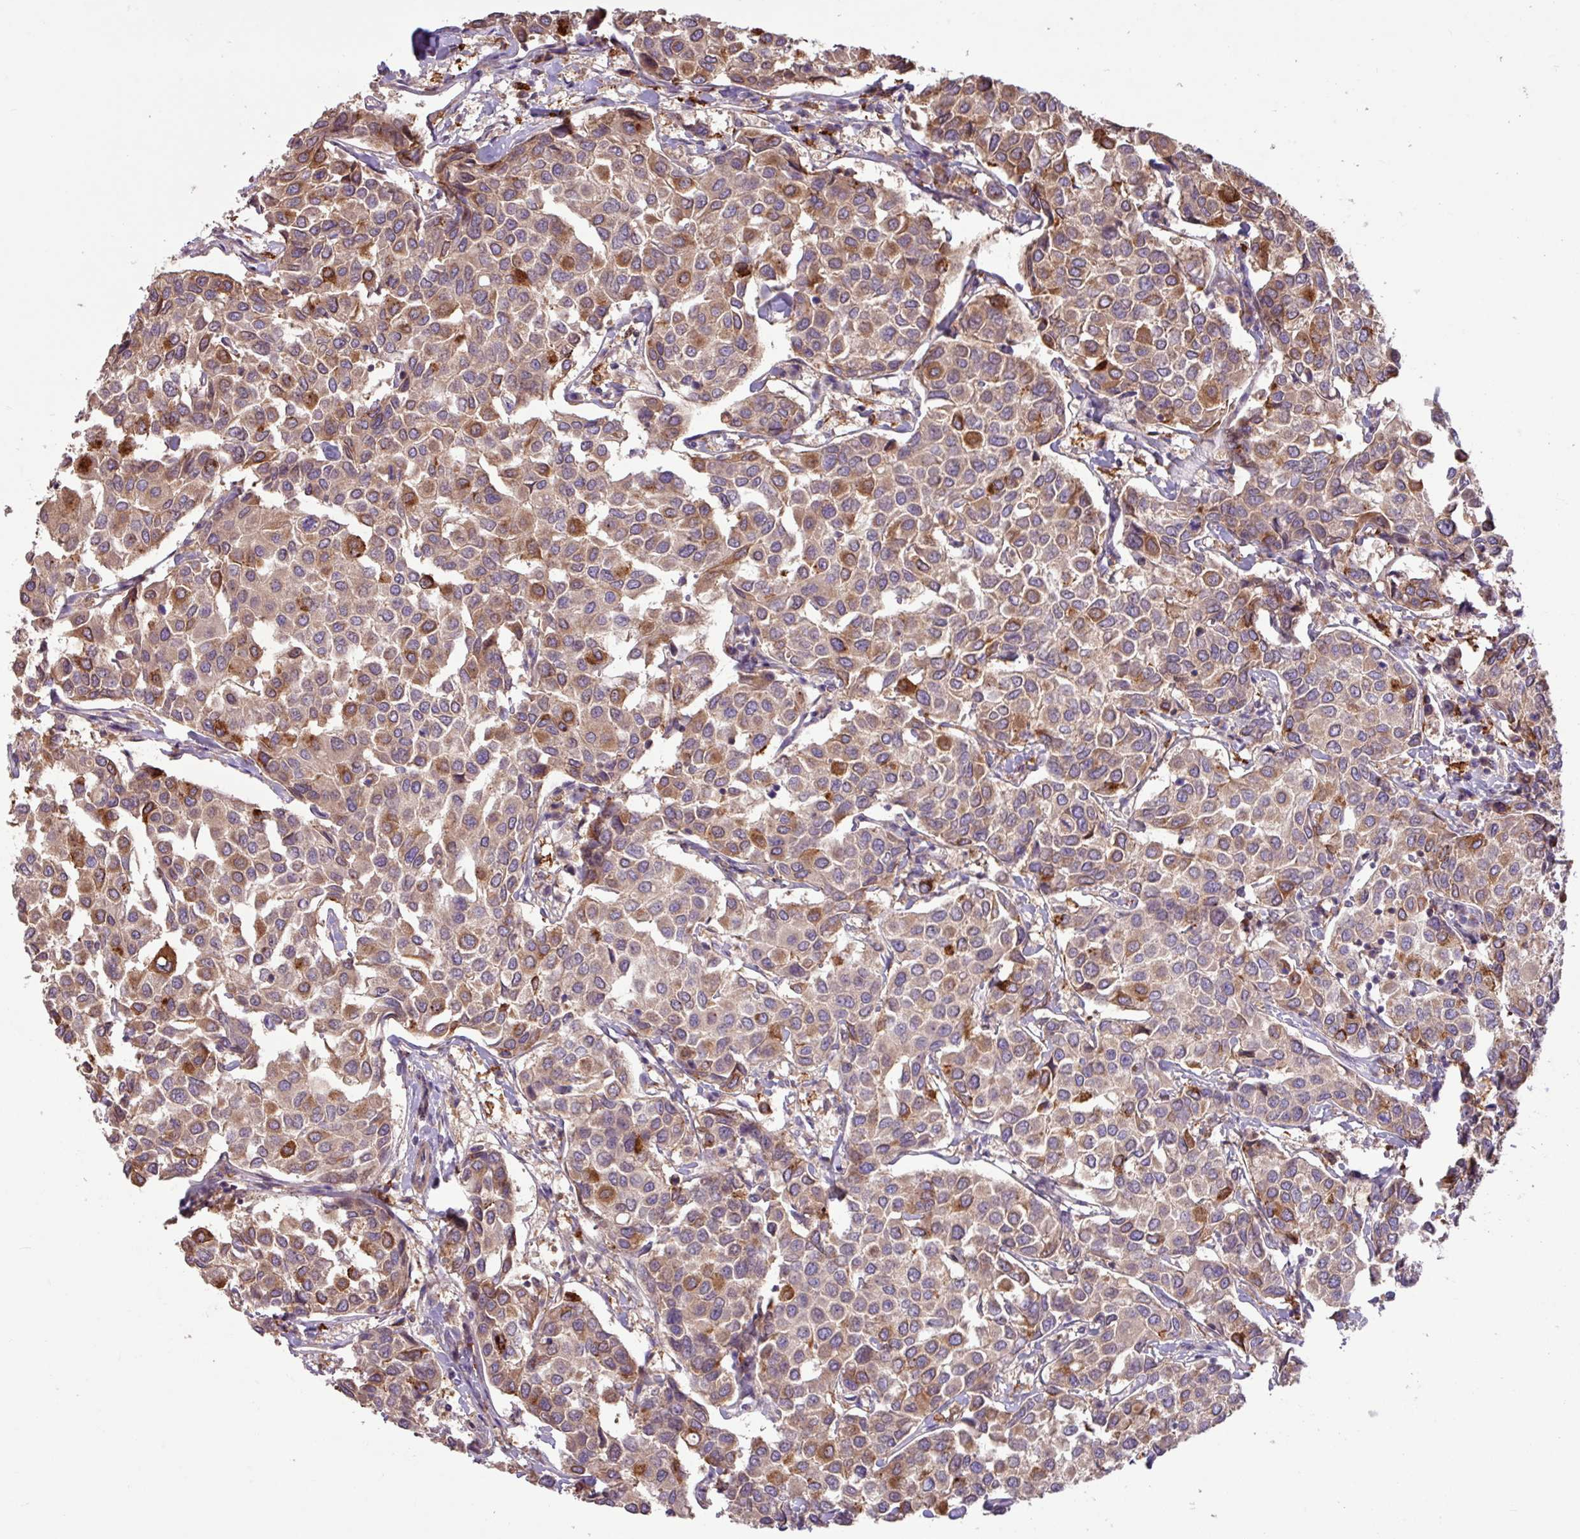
{"staining": {"intensity": "moderate", "quantity": "25%-75%", "location": "cytoplasmic/membranous"}, "tissue": "breast cancer", "cell_type": "Tumor cells", "image_type": "cancer", "snomed": [{"axis": "morphology", "description": "Duct carcinoma"}, {"axis": "topography", "description": "Breast"}], "caption": "Human intraductal carcinoma (breast) stained for a protein (brown) shows moderate cytoplasmic/membranous positive positivity in approximately 25%-75% of tumor cells.", "gene": "ARHGEF25", "patient": {"sex": "female", "age": 55}}